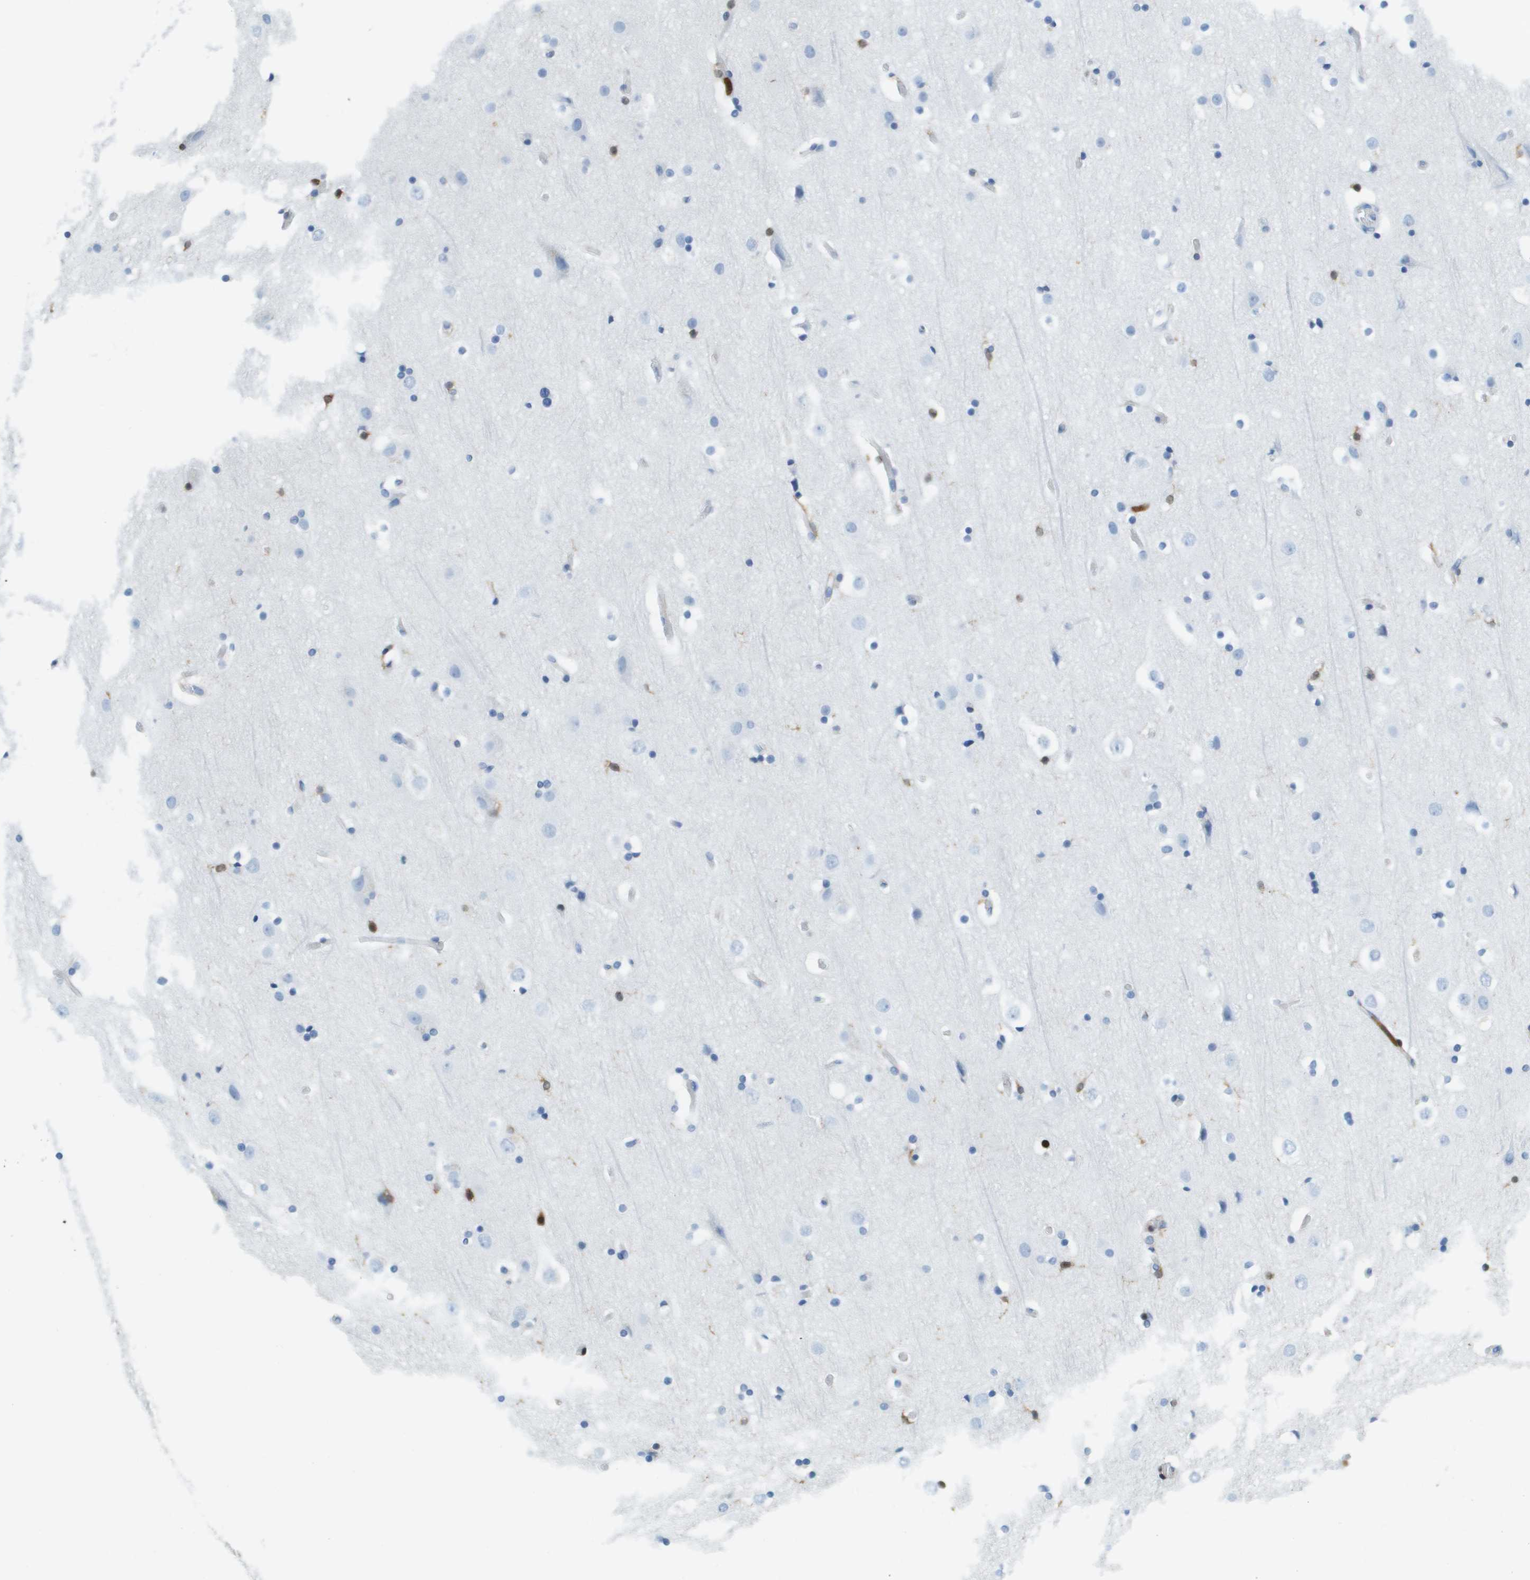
{"staining": {"intensity": "negative", "quantity": "none", "location": "none"}, "tissue": "cerebral cortex", "cell_type": "Endothelial cells", "image_type": "normal", "snomed": [{"axis": "morphology", "description": "Normal tissue, NOS"}, {"axis": "topography", "description": "Cerebral cortex"}], "caption": "Endothelial cells show no significant staining in benign cerebral cortex. The staining is performed using DAB brown chromogen with nuclei counter-stained in using hematoxylin.", "gene": "DOCK5", "patient": {"sex": "male", "age": 57}}